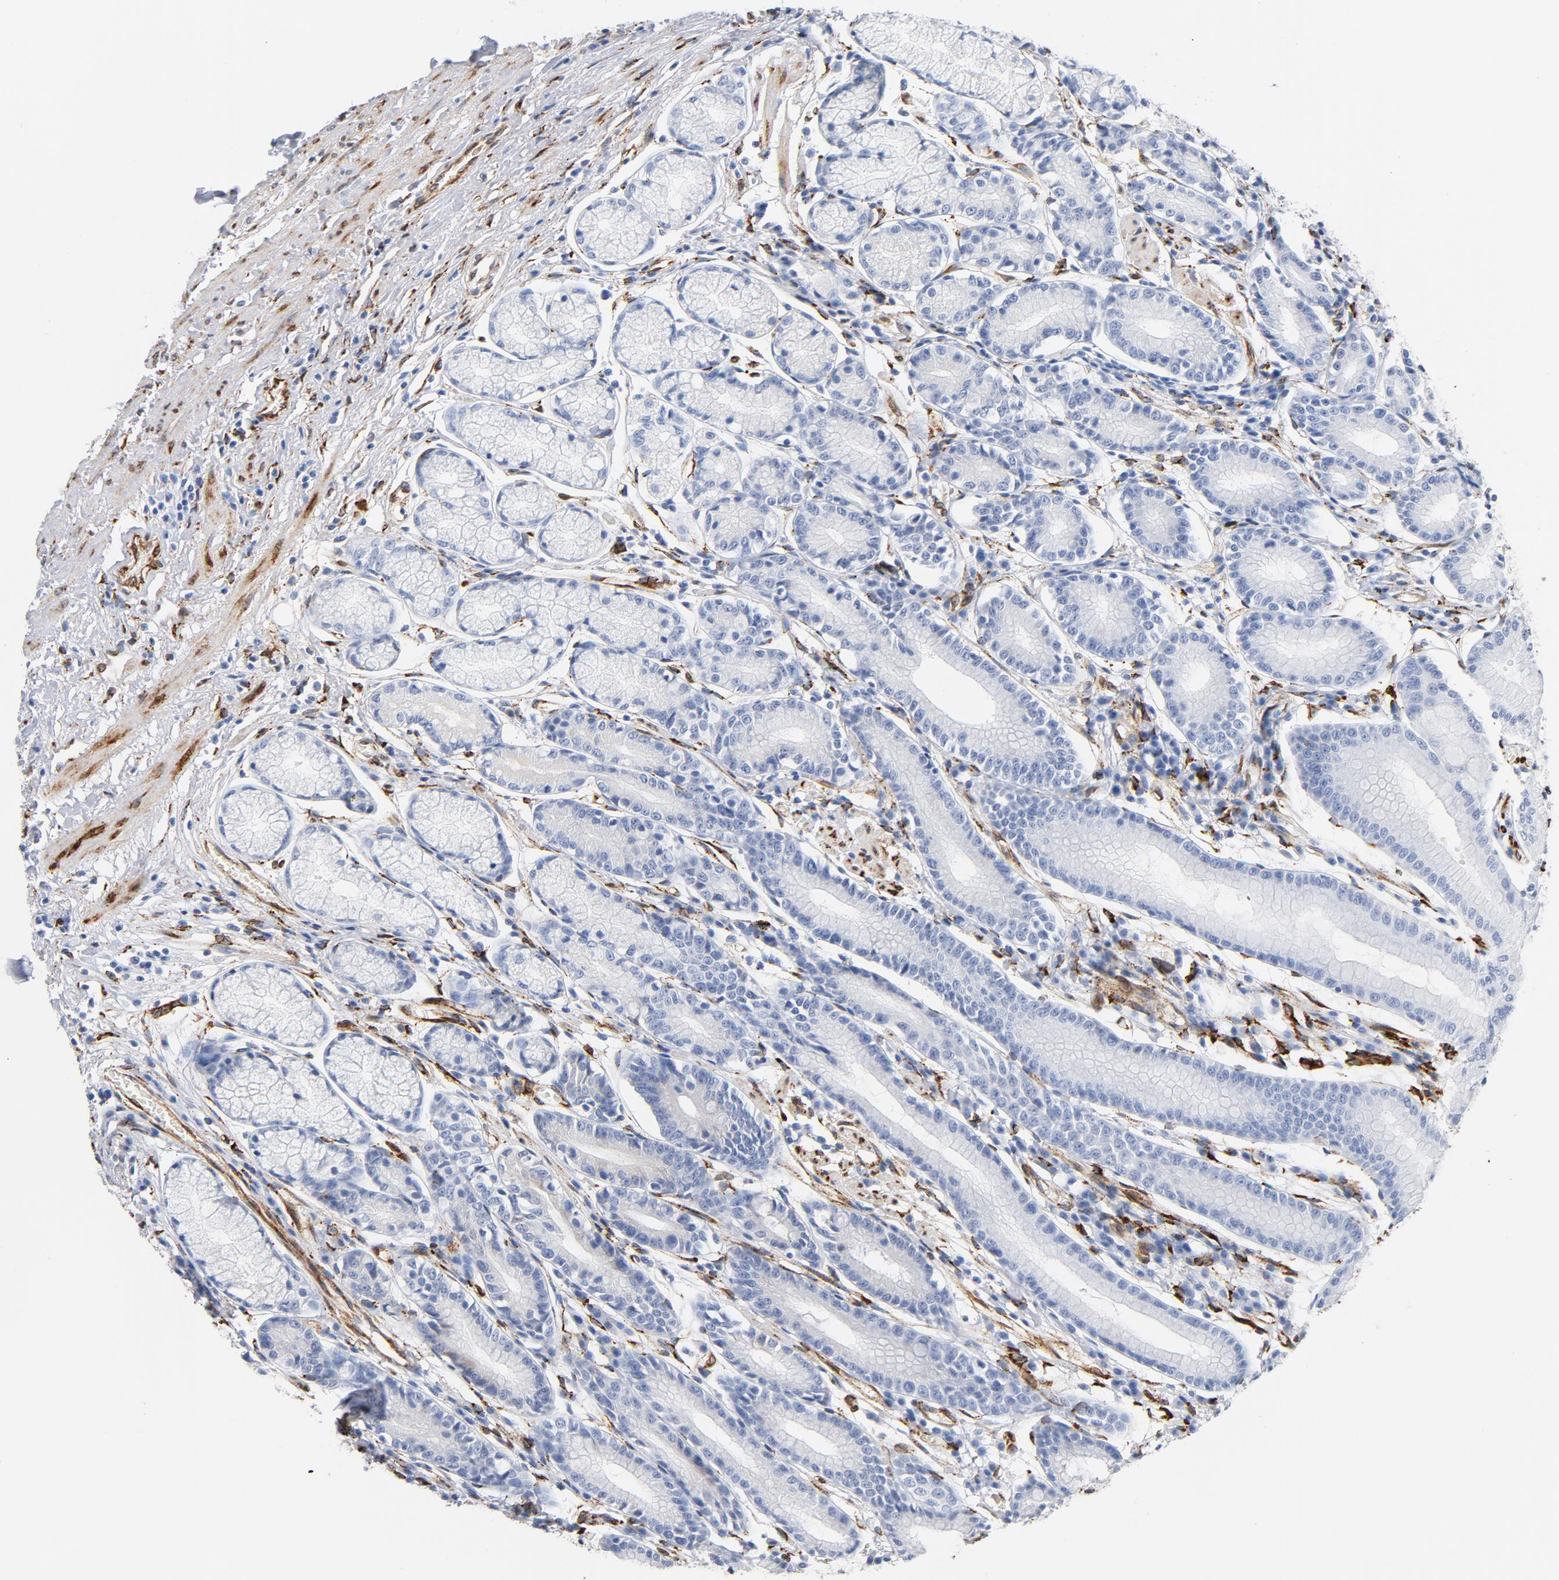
{"staining": {"intensity": "negative", "quantity": "none", "location": "none"}, "tissue": "stomach", "cell_type": "Glandular cells", "image_type": "normal", "snomed": [{"axis": "morphology", "description": "Normal tissue, NOS"}, {"axis": "morphology", "description": "Inflammation, NOS"}, {"axis": "topography", "description": "Stomach, lower"}], "caption": "This is an immunohistochemistry photomicrograph of unremarkable human stomach. There is no staining in glandular cells.", "gene": "SERPINH1", "patient": {"sex": "male", "age": 59}}